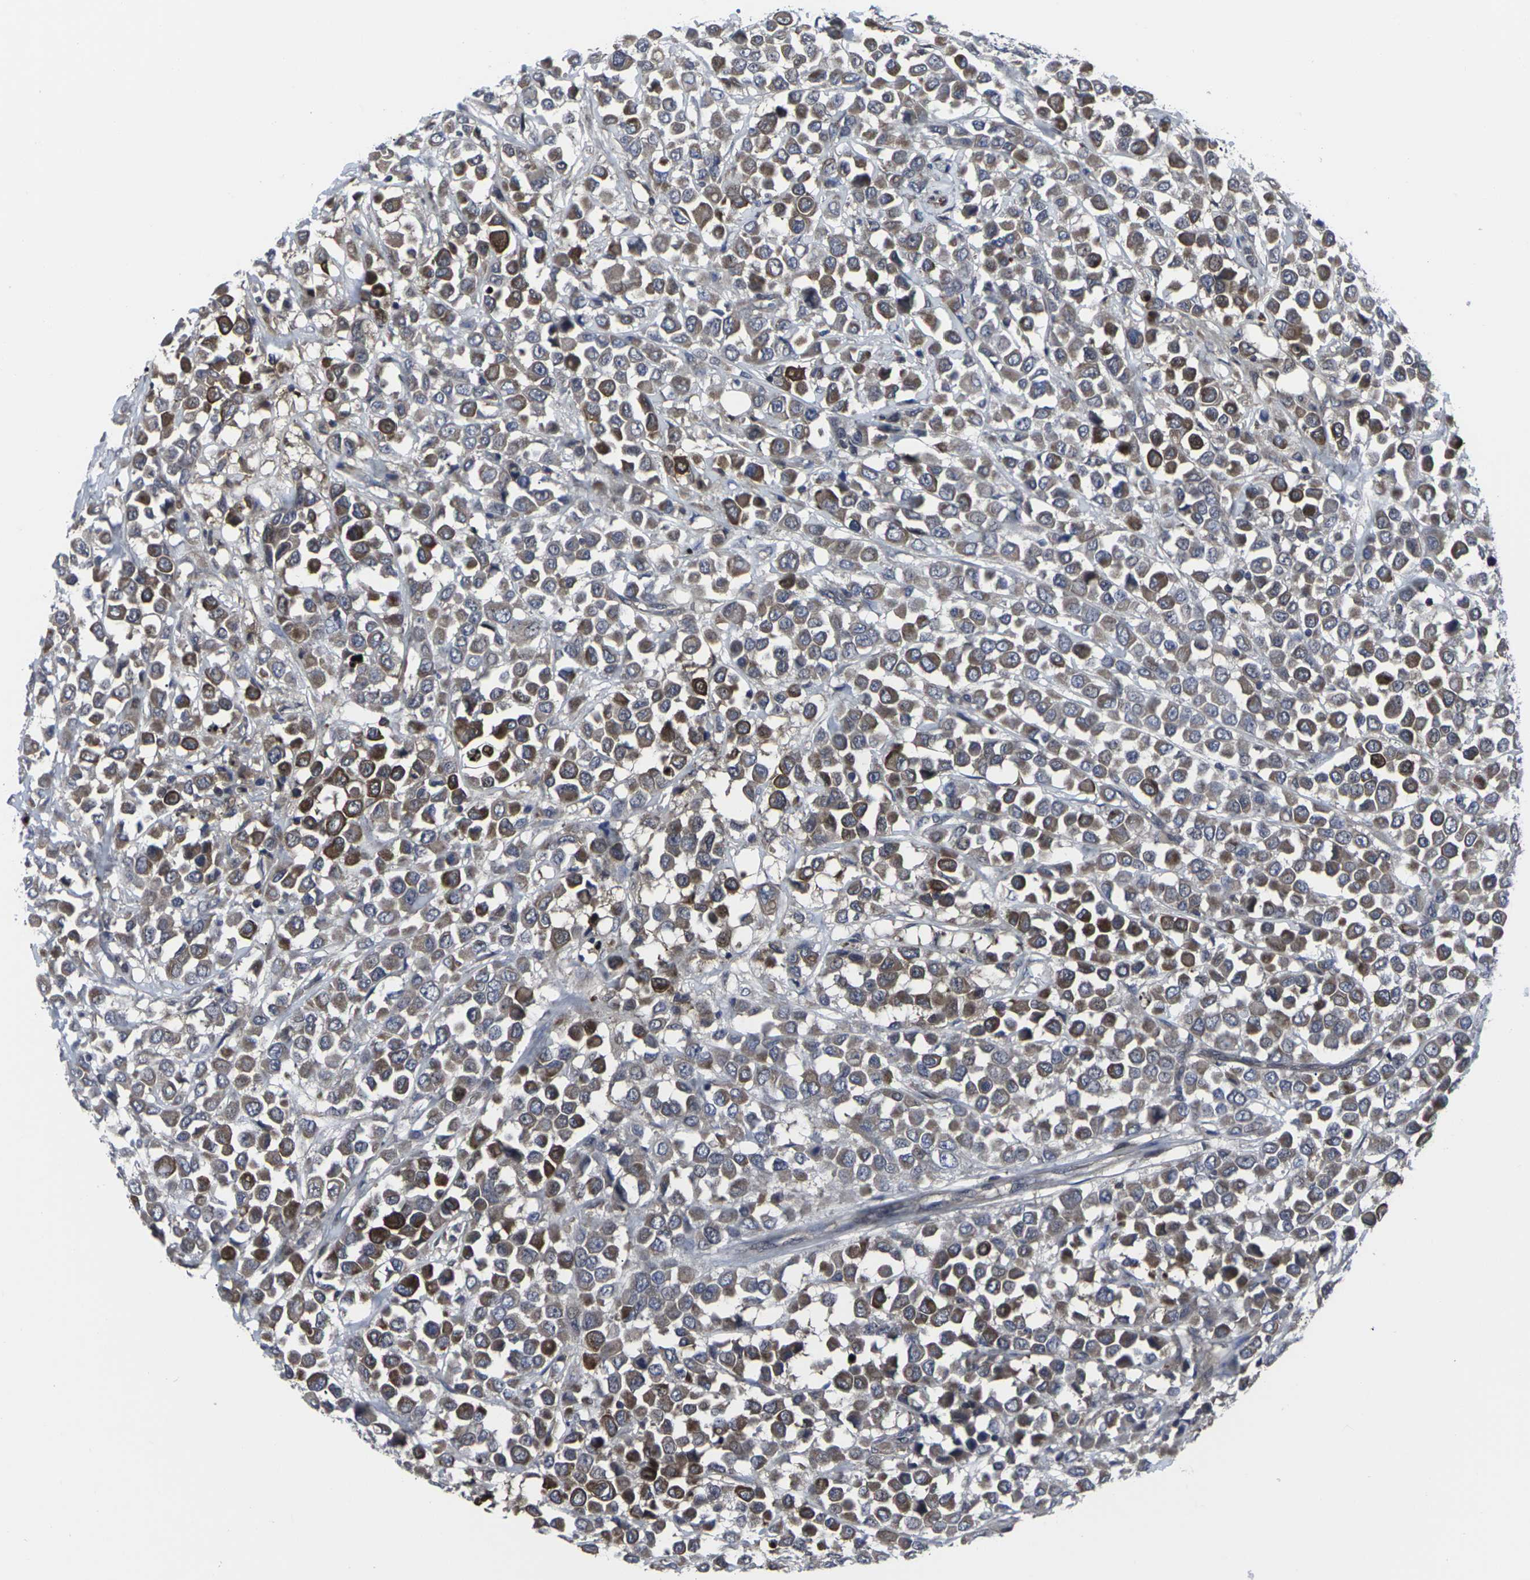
{"staining": {"intensity": "strong", "quantity": "25%-75%", "location": "cytoplasmic/membranous"}, "tissue": "breast cancer", "cell_type": "Tumor cells", "image_type": "cancer", "snomed": [{"axis": "morphology", "description": "Duct carcinoma"}, {"axis": "topography", "description": "Breast"}], "caption": "Tumor cells display high levels of strong cytoplasmic/membranous positivity in about 25%-75% of cells in breast cancer.", "gene": "HPRT1", "patient": {"sex": "female", "age": 61}}